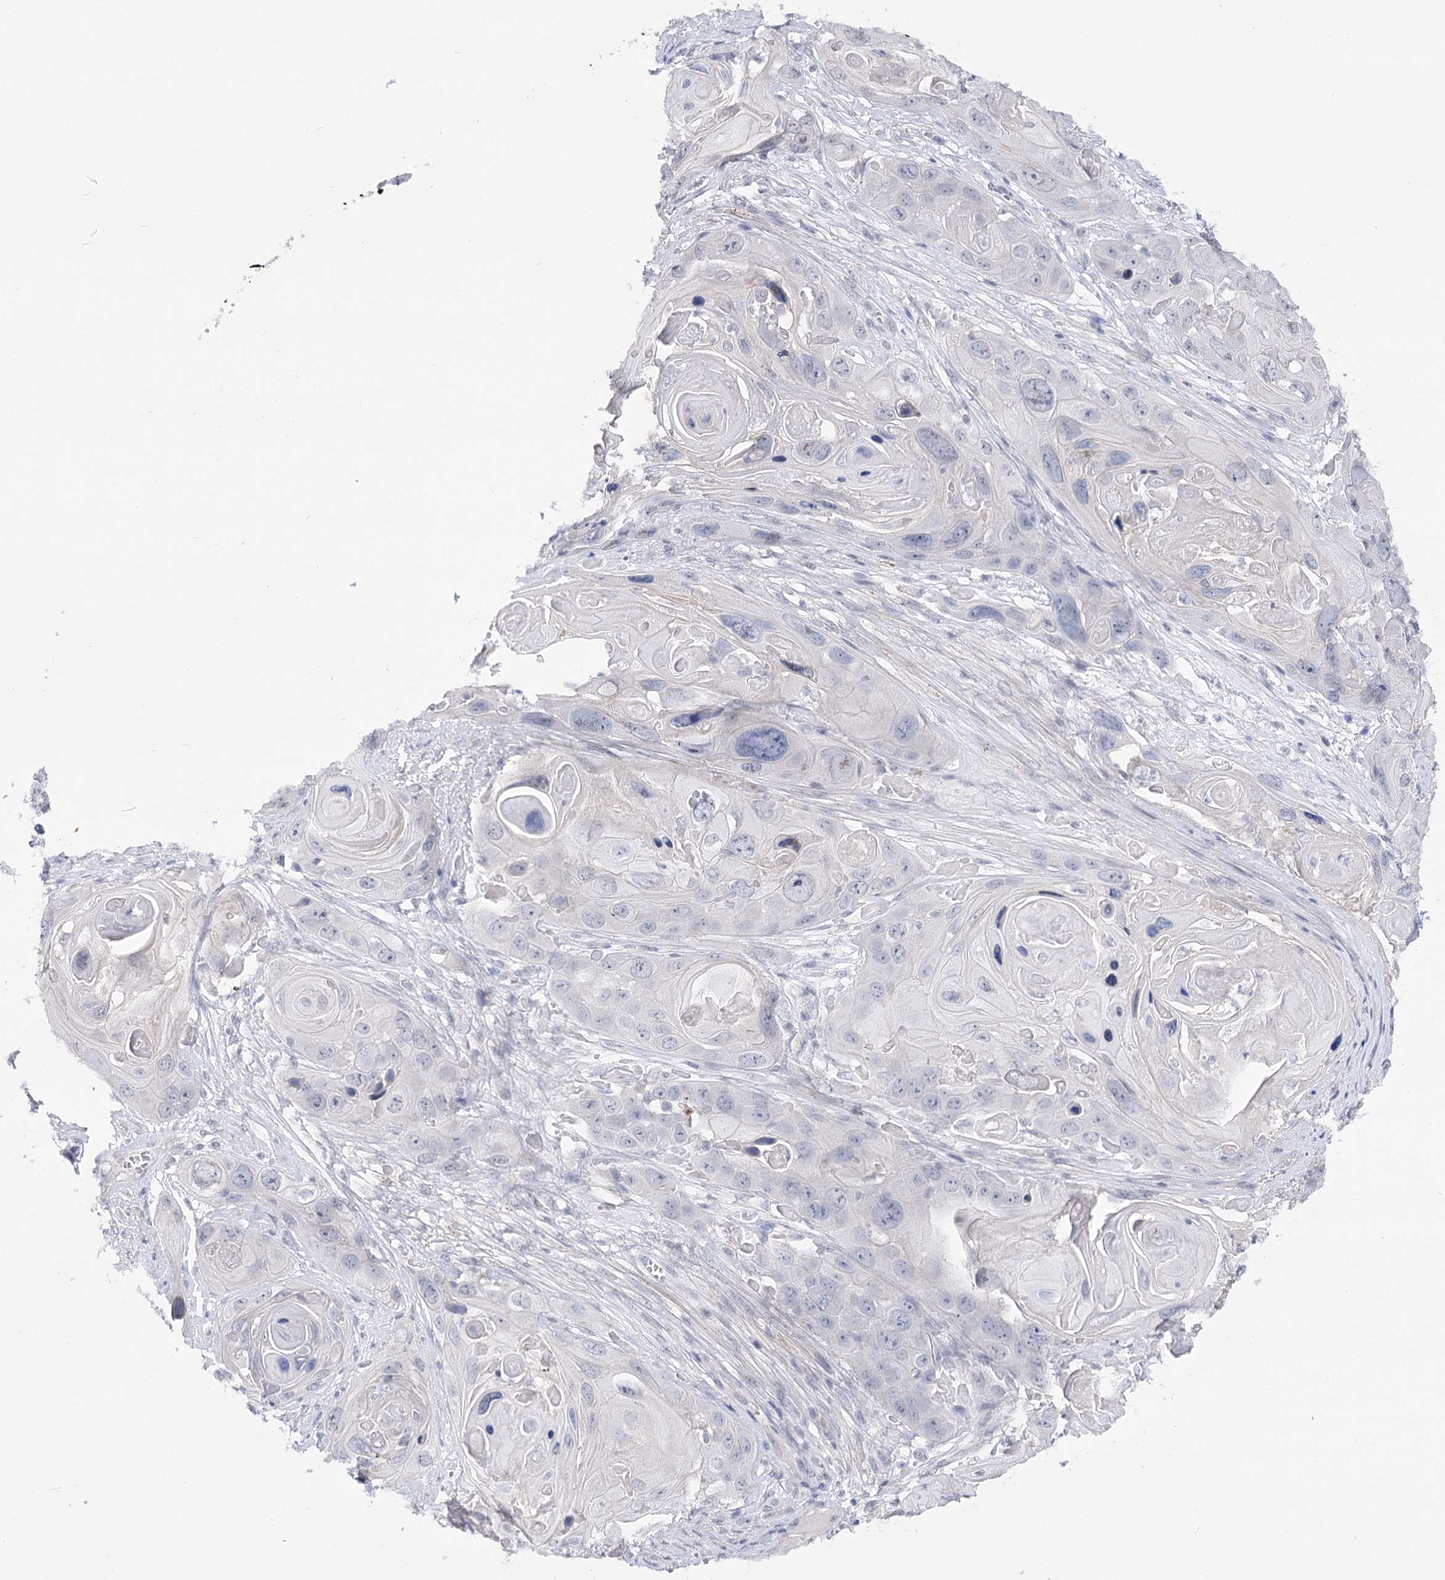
{"staining": {"intensity": "negative", "quantity": "none", "location": "none"}, "tissue": "skin cancer", "cell_type": "Tumor cells", "image_type": "cancer", "snomed": [{"axis": "morphology", "description": "Squamous cell carcinoma, NOS"}, {"axis": "topography", "description": "Skin"}], "caption": "An immunohistochemistry (IHC) micrograph of skin cancer (squamous cell carcinoma) is shown. There is no staining in tumor cells of skin cancer (squamous cell carcinoma). (DAB (3,3'-diaminobenzidine) IHC, high magnification).", "gene": "ATP10B", "patient": {"sex": "male", "age": 55}}